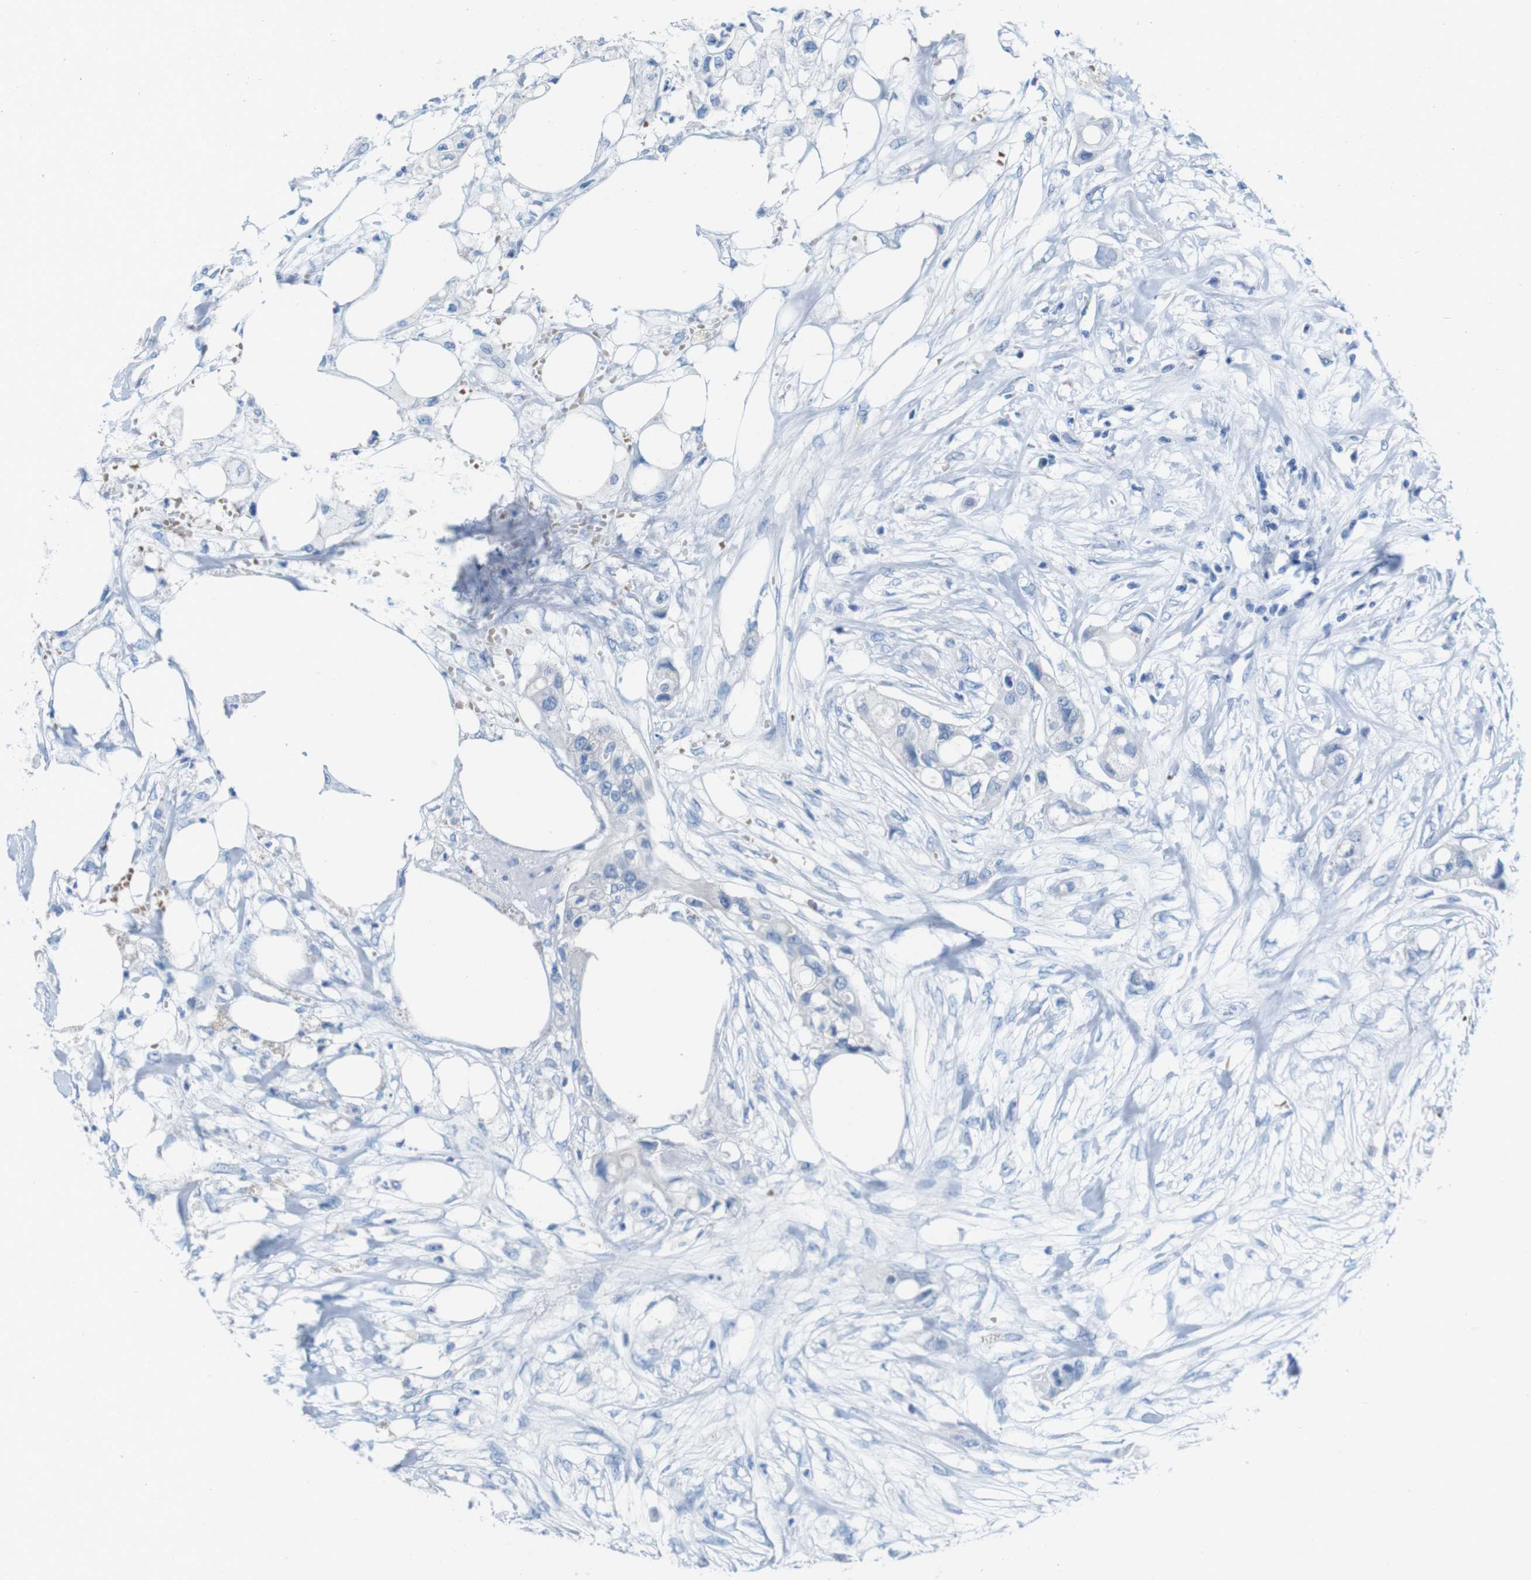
{"staining": {"intensity": "negative", "quantity": "none", "location": "none"}, "tissue": "colorectal cancer", "cell_type": "Tumor cells", "image_type": "cancer", "snomed": [{"axis": "morphology", "description": "Adenocarcinoma, NOS"}, {"axis": "topography", "description": "Colon"}], "caption": "Human colorectal cancer stained for a protein using IHC demonstrates no positivity in tumor cells.", "gene": "IGSF8", "patient": {"sex": "female", "age": 57}}